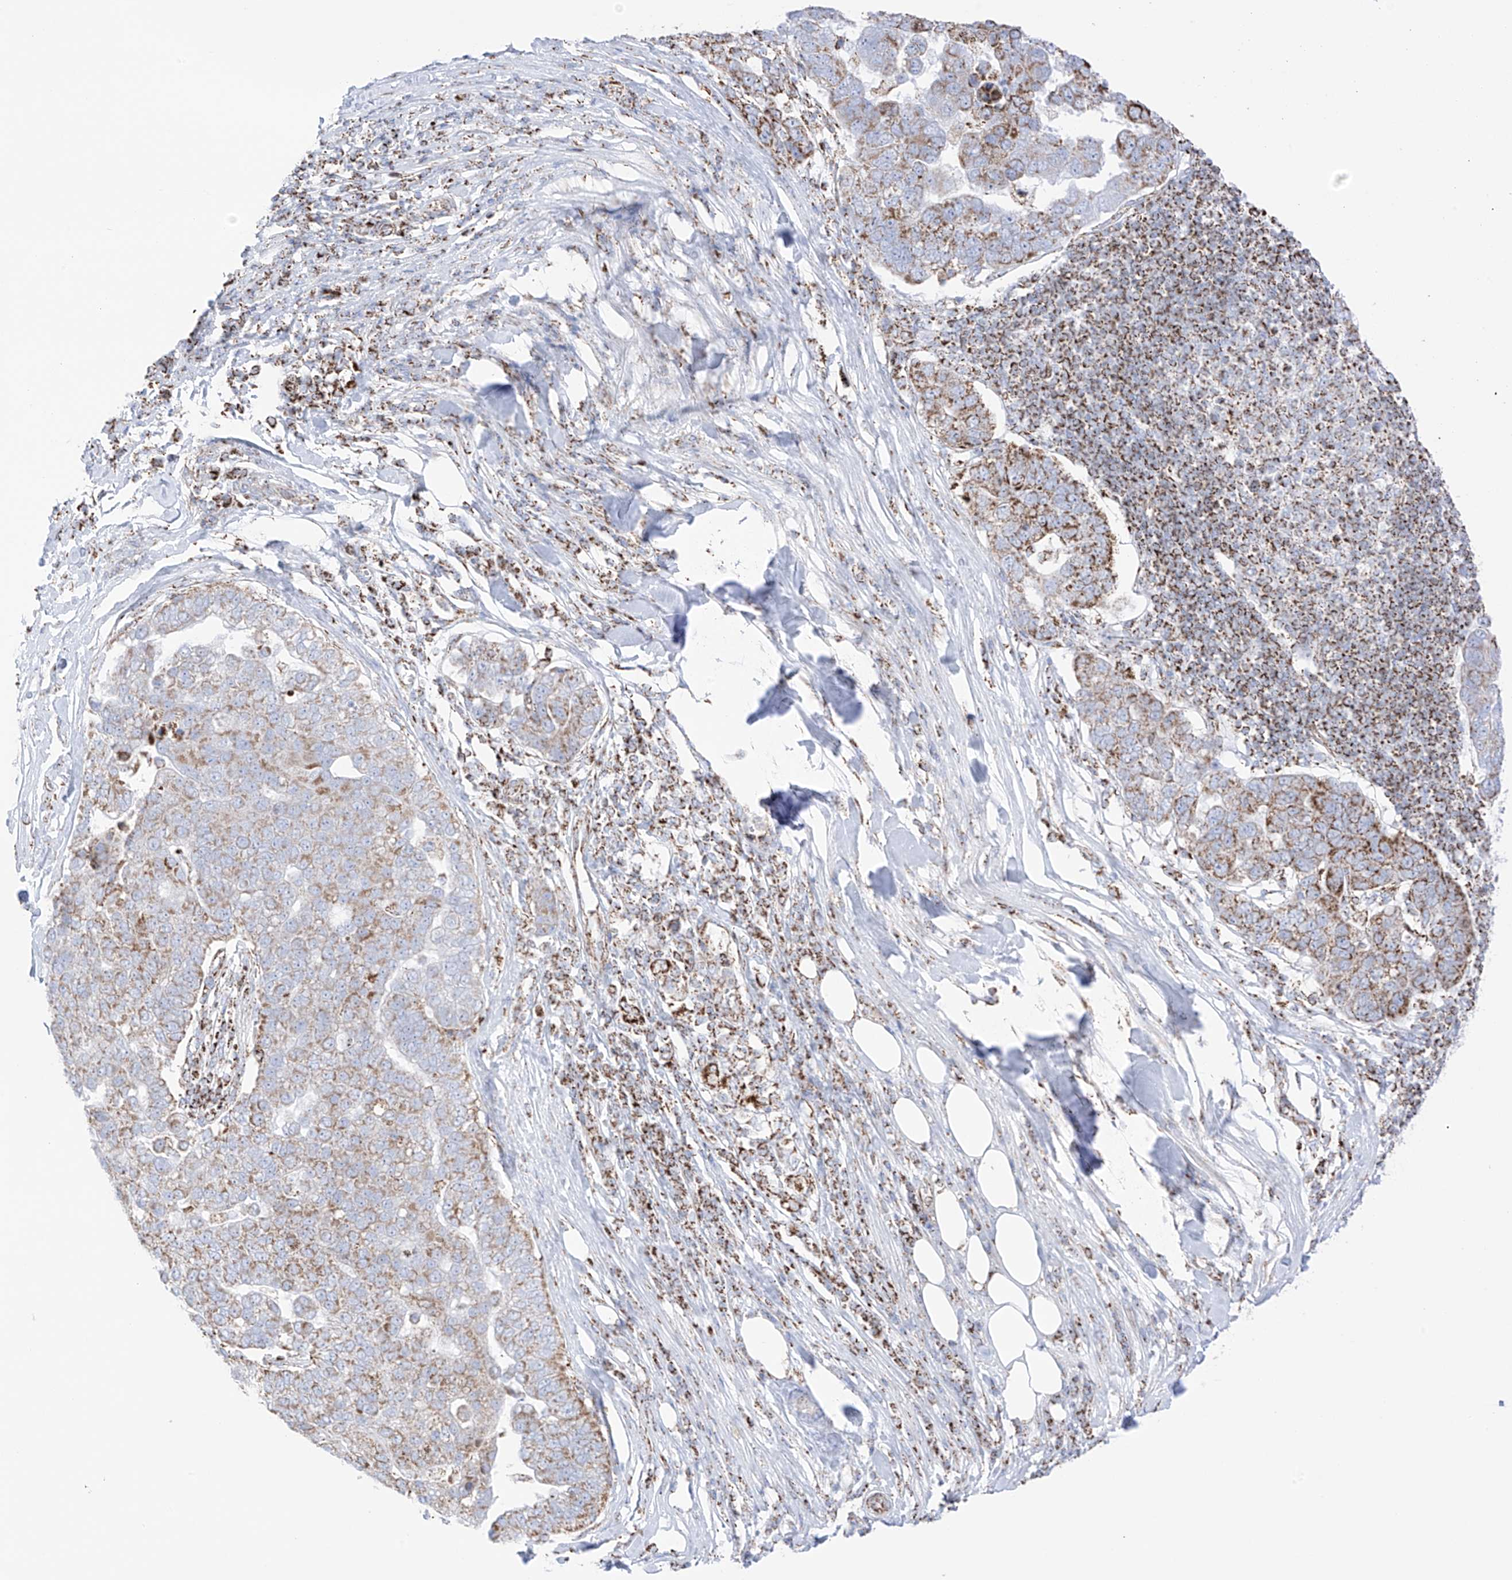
{"staining": {"intensity": "moderate", "quantity": ">75%", "location": "cytoplasmic/membranous"}, "tissue": "pancreatic cancer", "cell_type": "Tumor cells", "image_type": "cancer", "snomed": [{"axis": "morphology", "description": "Adenocarcinoma, NOS"}, {"axis": "topography", "description": "Pancreas"}], "caption": "Immunohistochemistry image of neoplastic tissue: pancreatic adenocarcinoma stained using IHC displays medium levels of moderate protein expression localized specifically in the cytoplasmic/membranous of tumor cells, appearing as a cytoplasmic/membranous brown color.", "gene": "XKR3", "patient": {"sex": "female", "age": 61}}